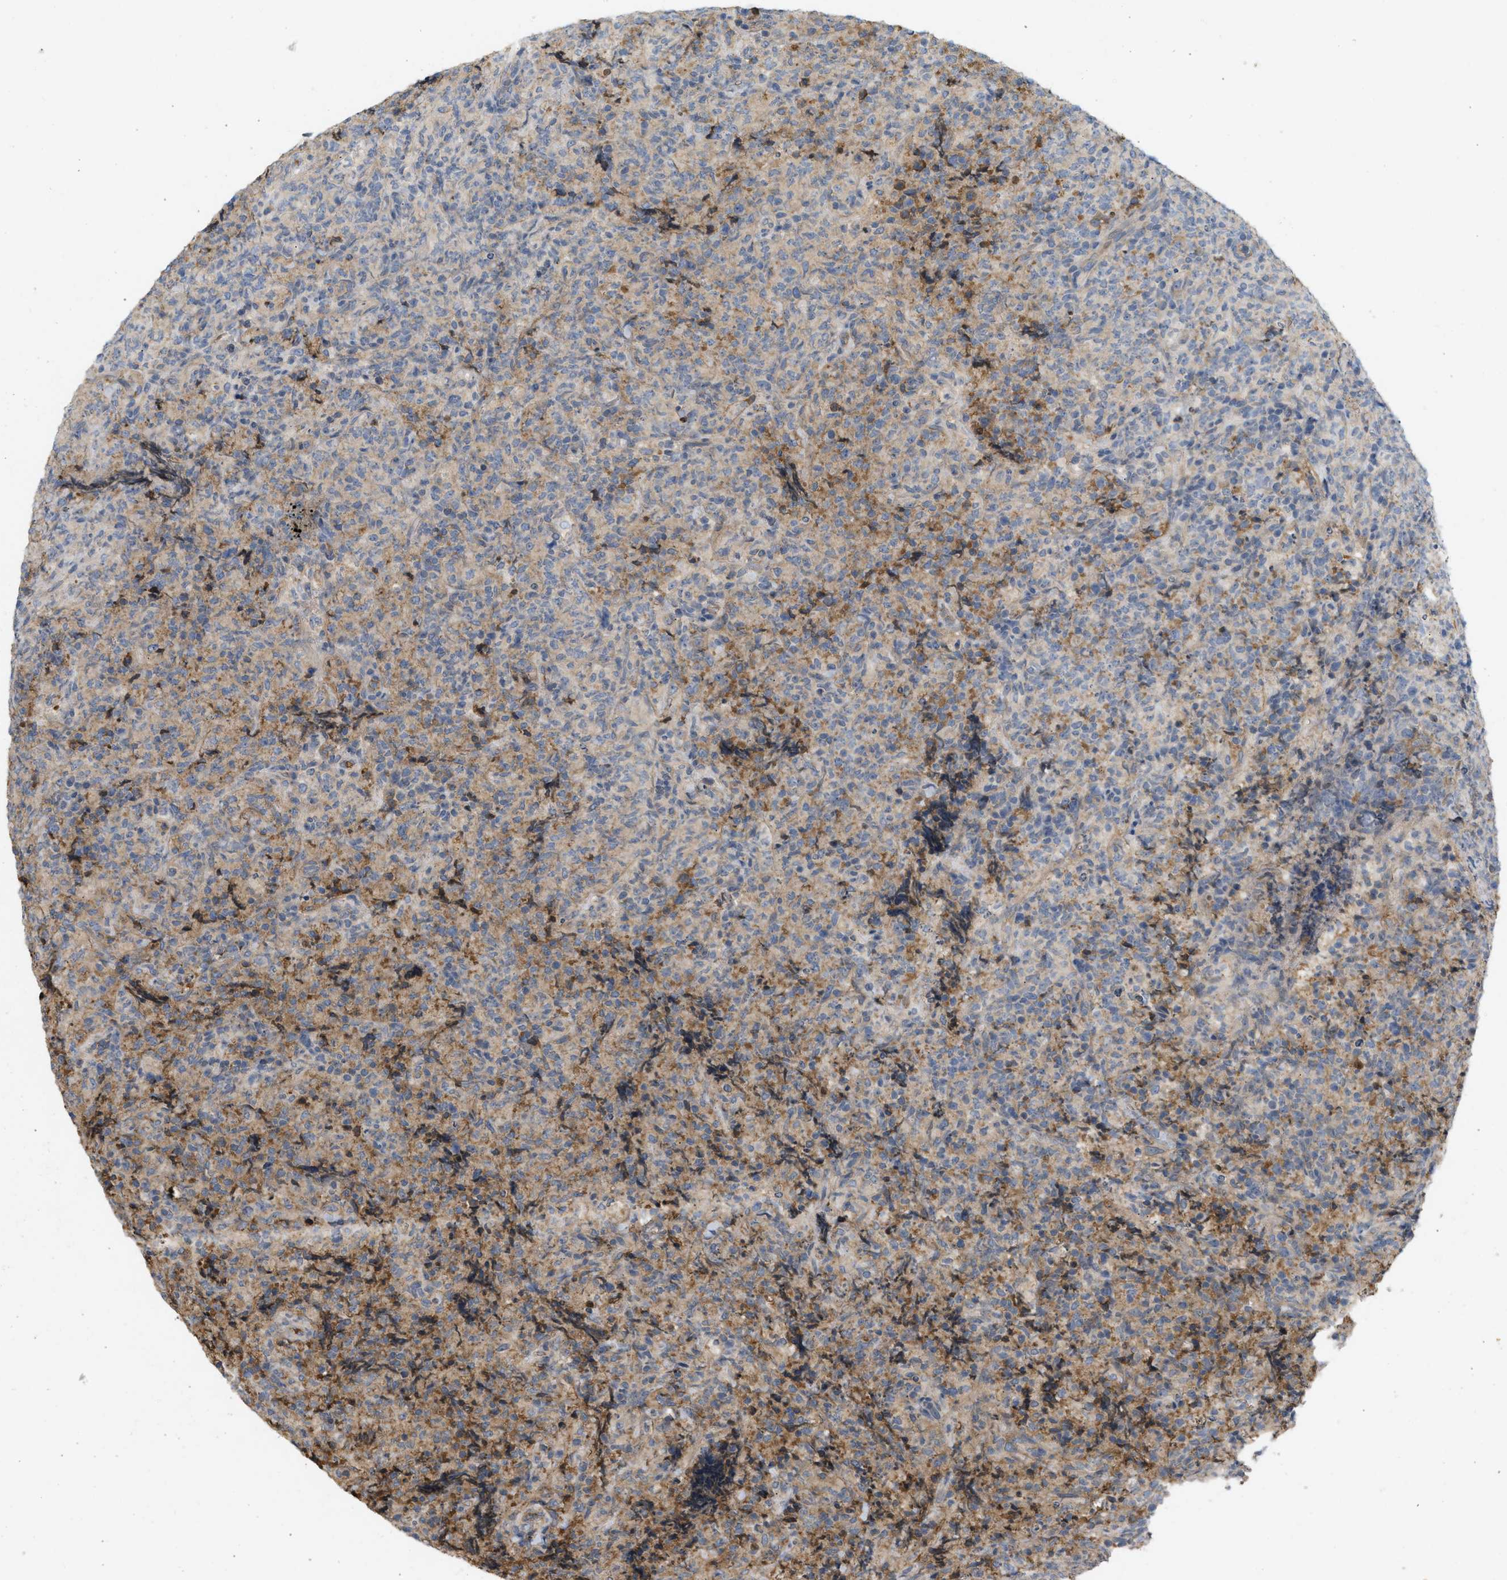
{"staining": {"intensity": "weak", "quantity": "<25%", "location": "cytoplasmic/membranous"}, "tissue": "lymphoma", "cell_type": "Tumor cells", "image_type": "cancer", "snomed": [{"axis": "morphology", "description": "Malignant lymphoma, non-Hodgkin's type, High grade"}, {"axis": "topography", "description": "Tonsil"}], "caption": "DAB immunohistochemical staining of human malignant lymphoma, non-Hodgkin's type (high-grade) reveals no significant expression in tumor cells. (DAB (3,3'-diaminobenzidine) immunohistochemistry visualized using brightfield microscopy, high magnification).", "gene": "F8", "patient": {"sex": "female", "age": 36}}